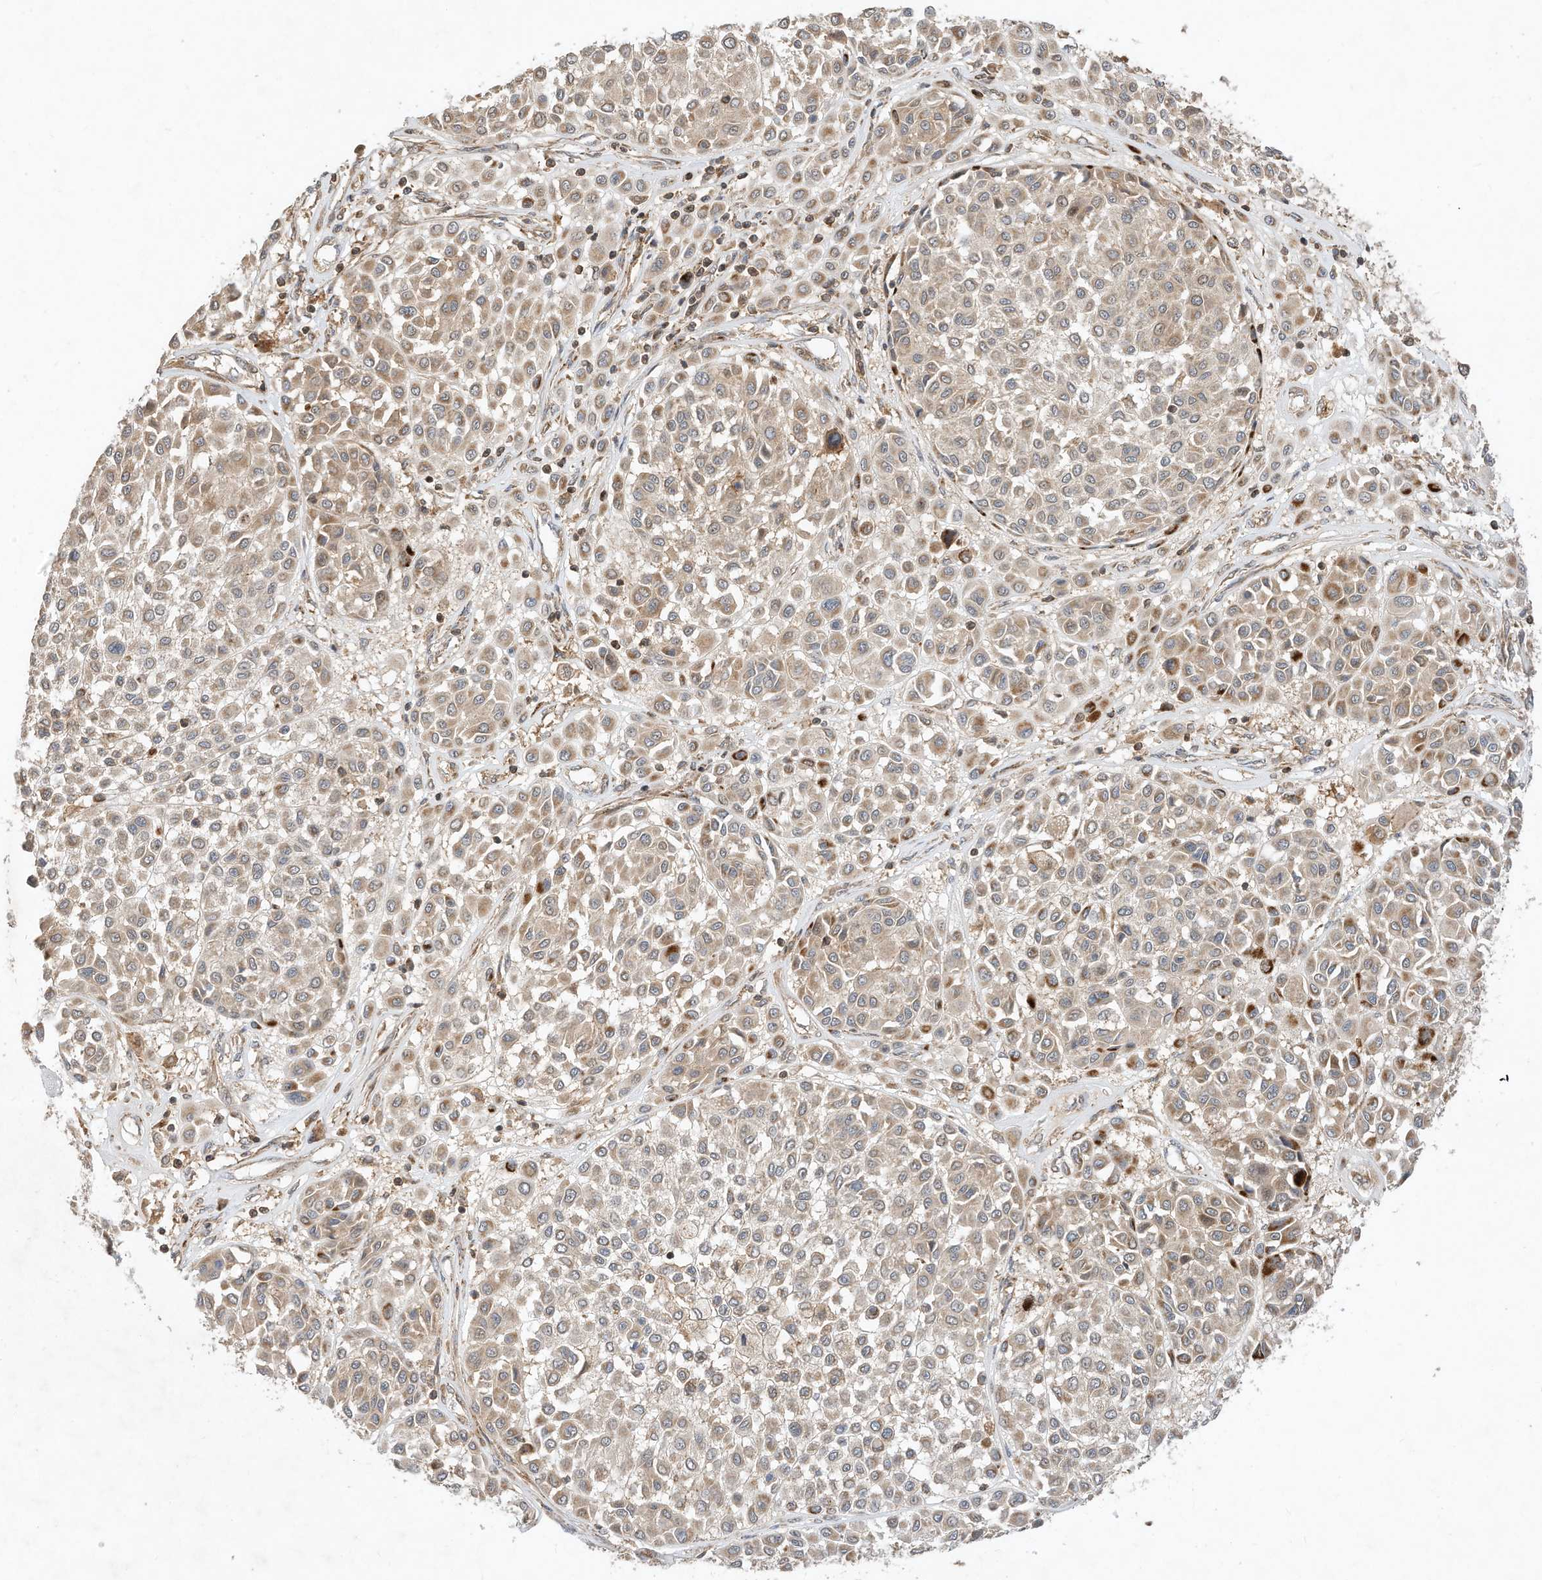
{"staining": {"intensity": "weak", "quantity": "25%-75%", "location": "cytoplasmic/membranous"}, "tissue": "melanoma", "cell_type": "Tumor cells", "image_type": "cancer", "snomed": [{"axis": "morphology", "description": "Malignant melanoma, Metastatic site"}, {"axis": "topography", "description": "Soft tissue"}], "caption": "Human melanoma stained with a protein marker reveals weak staining in tumor cells.", "gene": "CPAMD8", "patient": {"sex": "male", "age": 41}}